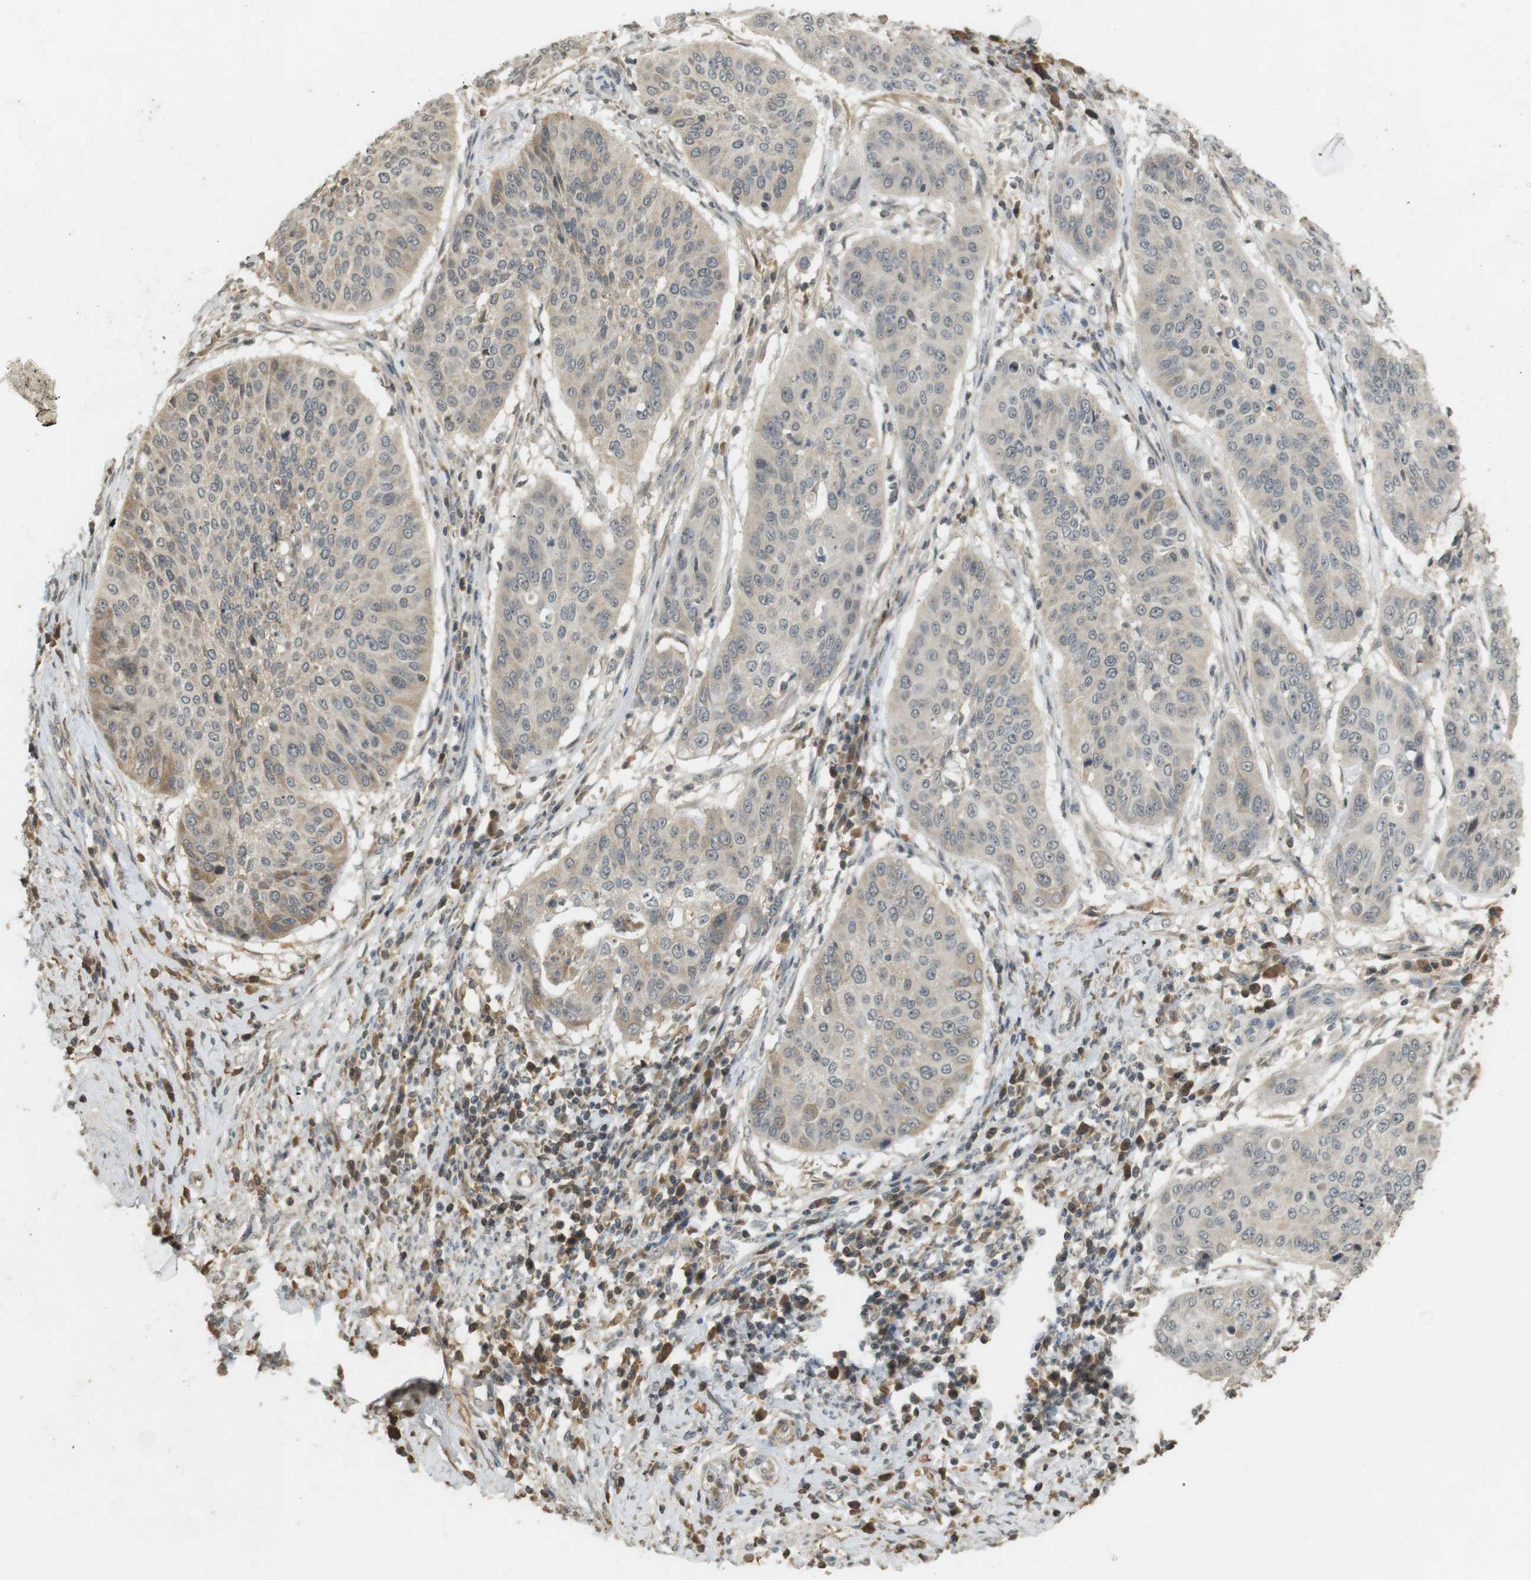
{"staining": {"intensity": "weak", "quantity": "<25%", "location": "cytoplasmic/membranous"}, "tissue": "cervical cancer", "cell_type": "Tumor cells", "image_type": "cancer", "snomed": [{"axis": "morphology", "description": "Normal tissue, NOS"}, {"axis": "morphology", "description": "Squamous cell carcinoma, NOS"}, {"axis": "topography", "description": "Cervix"}], "caption": "Cervical cancer stained for a protein using immunohistochemistry (IHC) exhibits no staining tumor cells.", "gene": "SRR", "patient": {"sex": "female", "age": 39}}